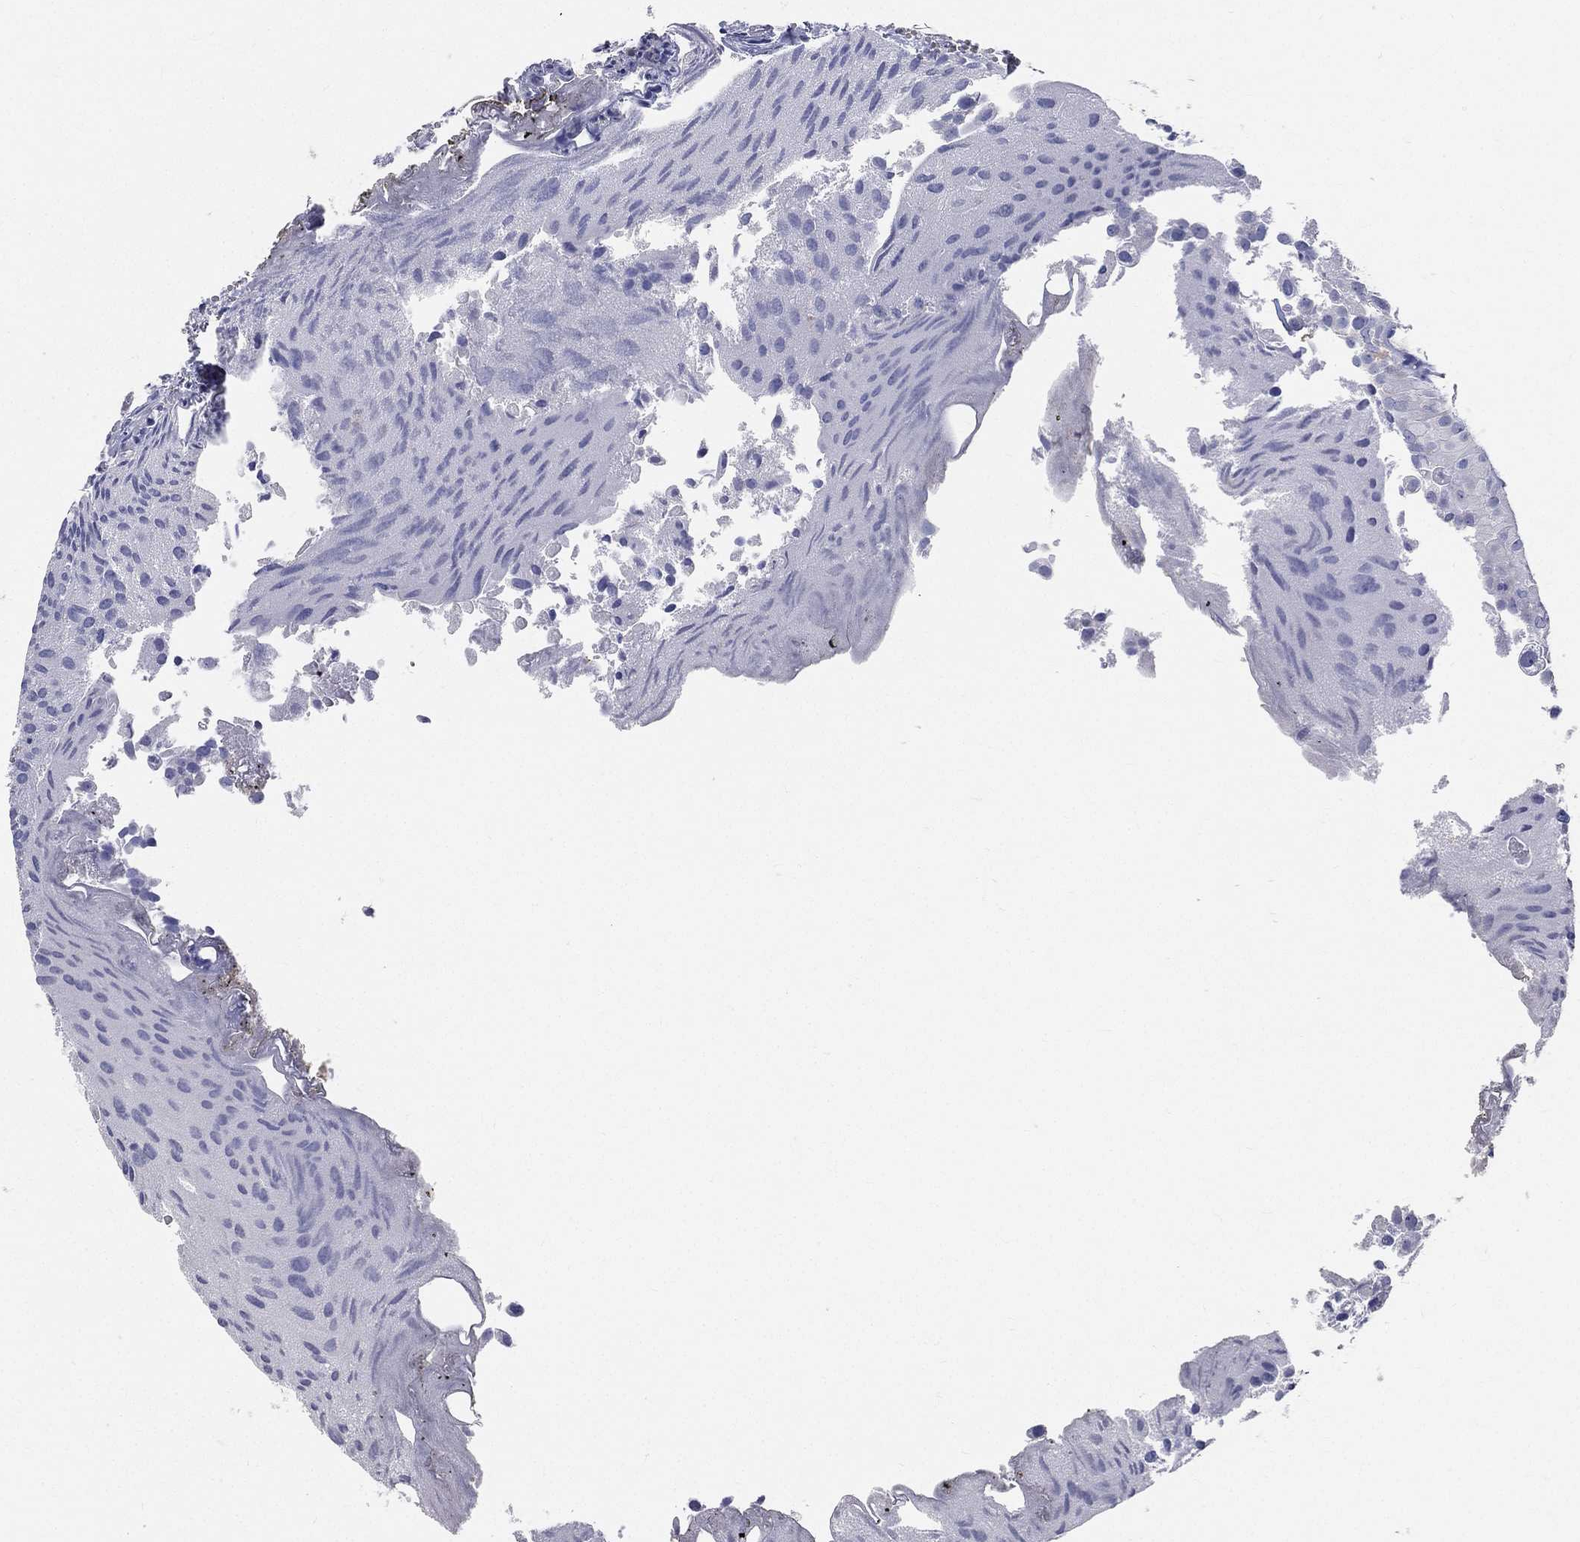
{"staining": {"intensity": "negative", "quantity": "none", "location": "none"}, "tissue": "urothelial cancer", "cell_type": "Tumor cells", "image_type": "cancer", "snomed": [{"axis": "morphology", "description": "Urothelial carcinoma, Low grade"}, {"axis": "topography", "description": "Urinary bladder"}], "caption": "DAB immunohistochemical staining of human urothelial cancer reveals no significant staining in tumor cells.", "gene": "CD33", "patient": {"sex": "female", "age": 78}}